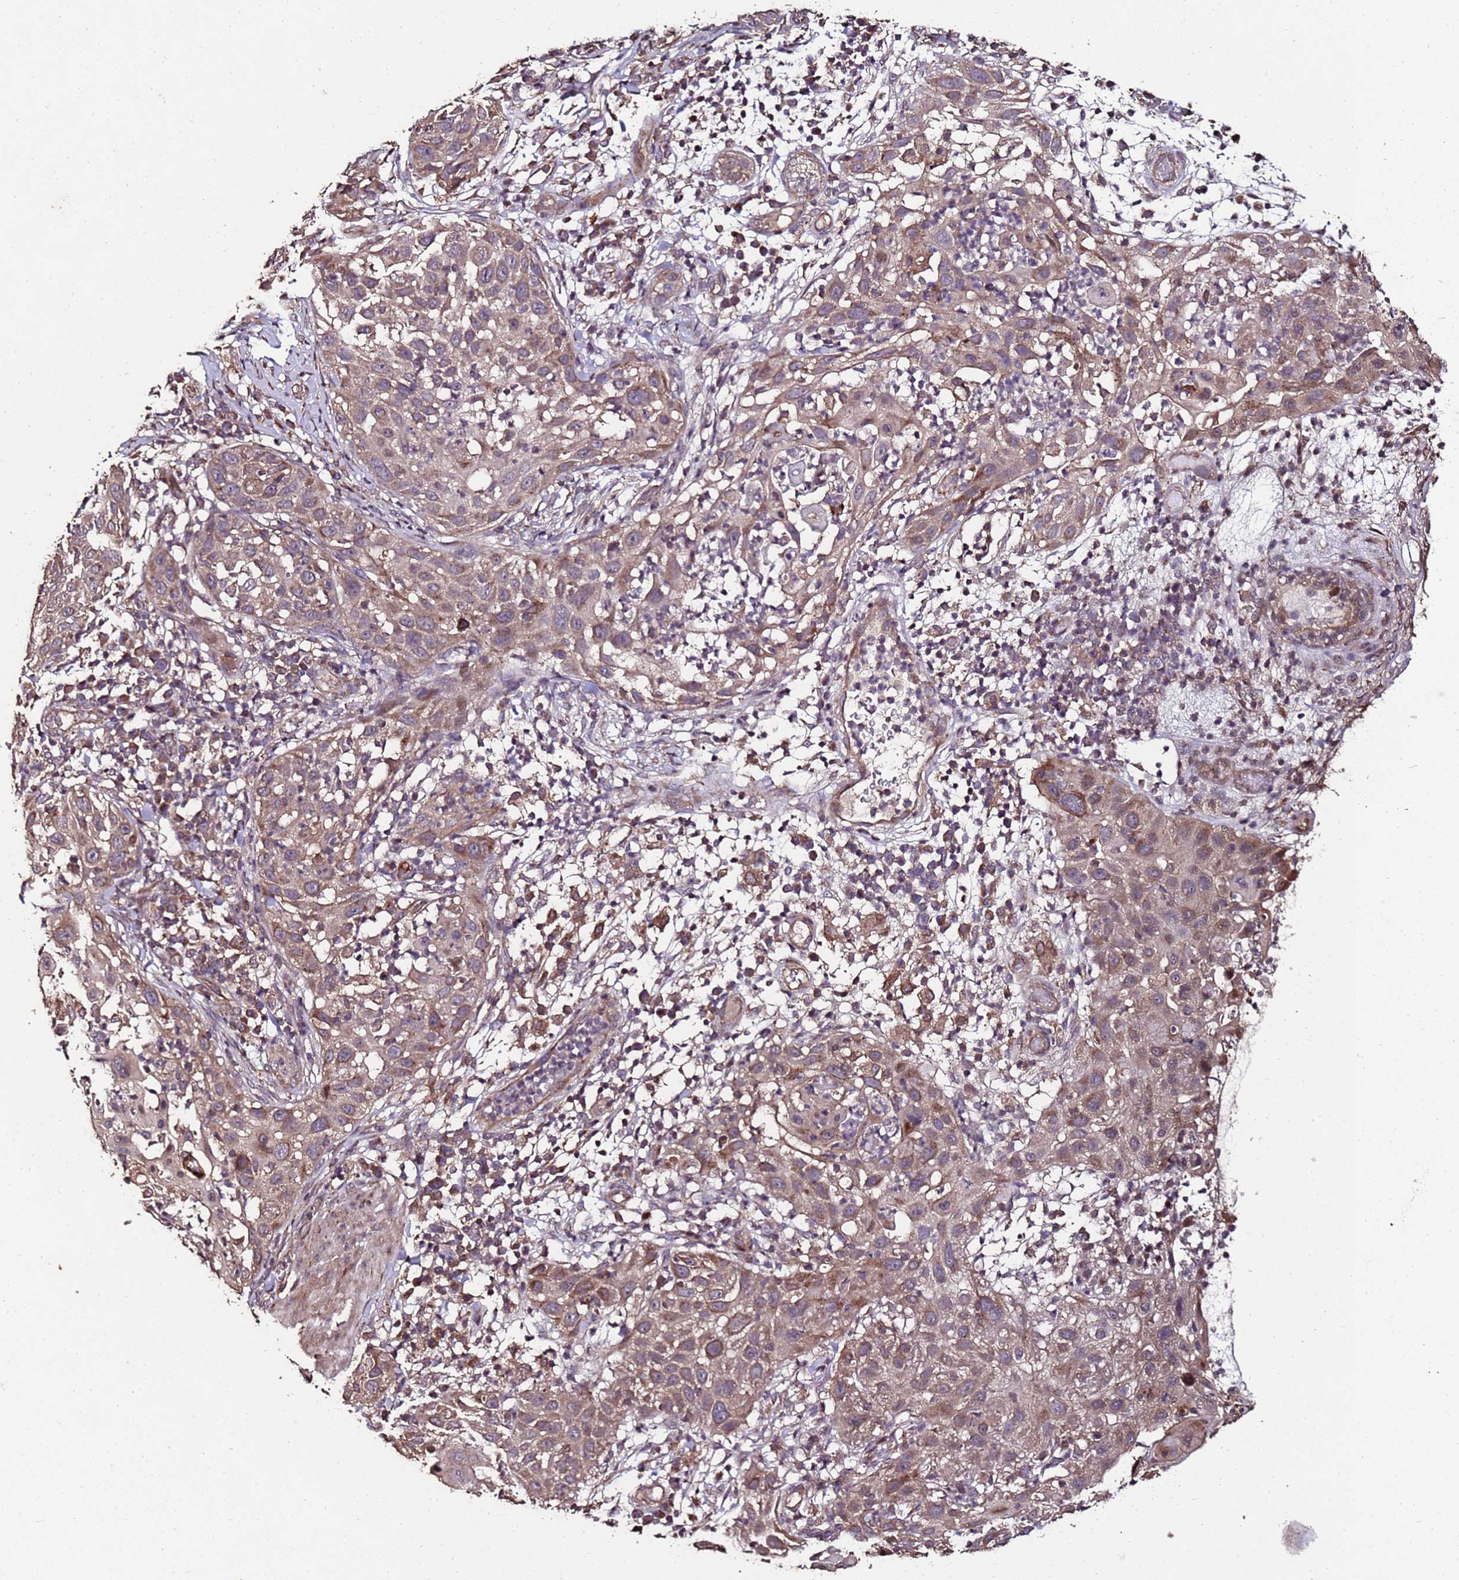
{"staining": {"intensity": "weak", "quantity": ">75%", "location": "cytoplasmic/membranous"}, "tissue": "skin cancer", "cell_type": "Tumor cells", "image_type": "cancer", "snomed": [{"axis": "morphology", "description": "Squamous cell carcinoma, NOS"}, {"axis": "topography", "description": "Skin"}], "caption": "A photomicrograph showing weak cytoplasmic/membranous expression in approximately >75% of tumor cells in skin cancer, as visualized by brown immunohistochemical staining.", "gene": "PRODH", "patient": {"sex": "female", "age": 44}}